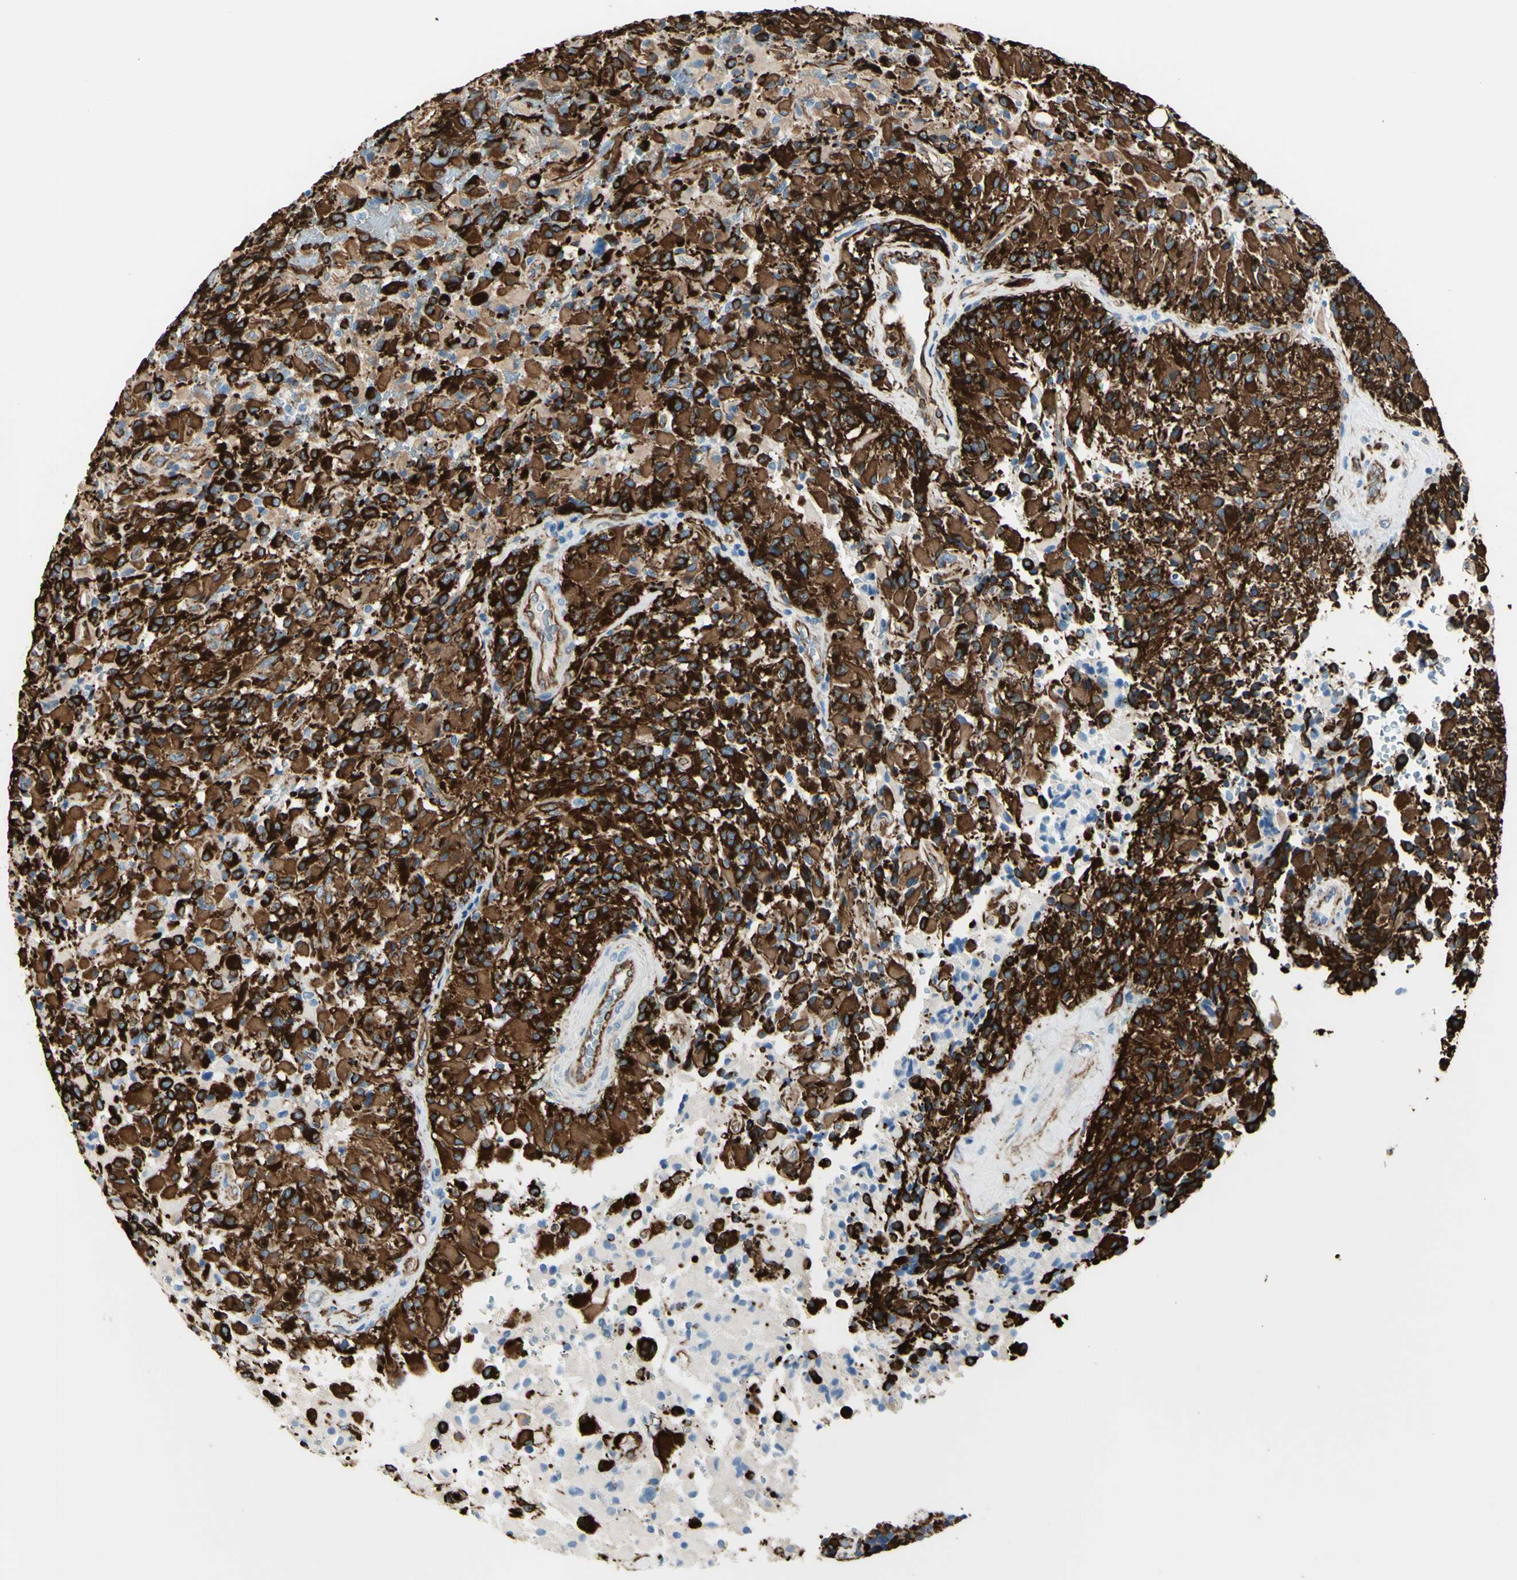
{"staining": {"intensity": "strong", "quantity": ">75%", "location": "cytoplasmic/membranous"}, "tissue": "glioma", "cell_type": "Tumor cells", "image_type": "cancer", "snomed": [{"axis": "morphology", "description": "Glioma, malignant, High grade"}, {"axis": "topography", "description": "Brain"}], "caption": "This is a histology image of IHC staining of glioma, which shows strong expression in the cytoplasmic/membranous of tumor cells.", "gene": "PTH2R", "patient": {"sex": "male", "age": 71}}